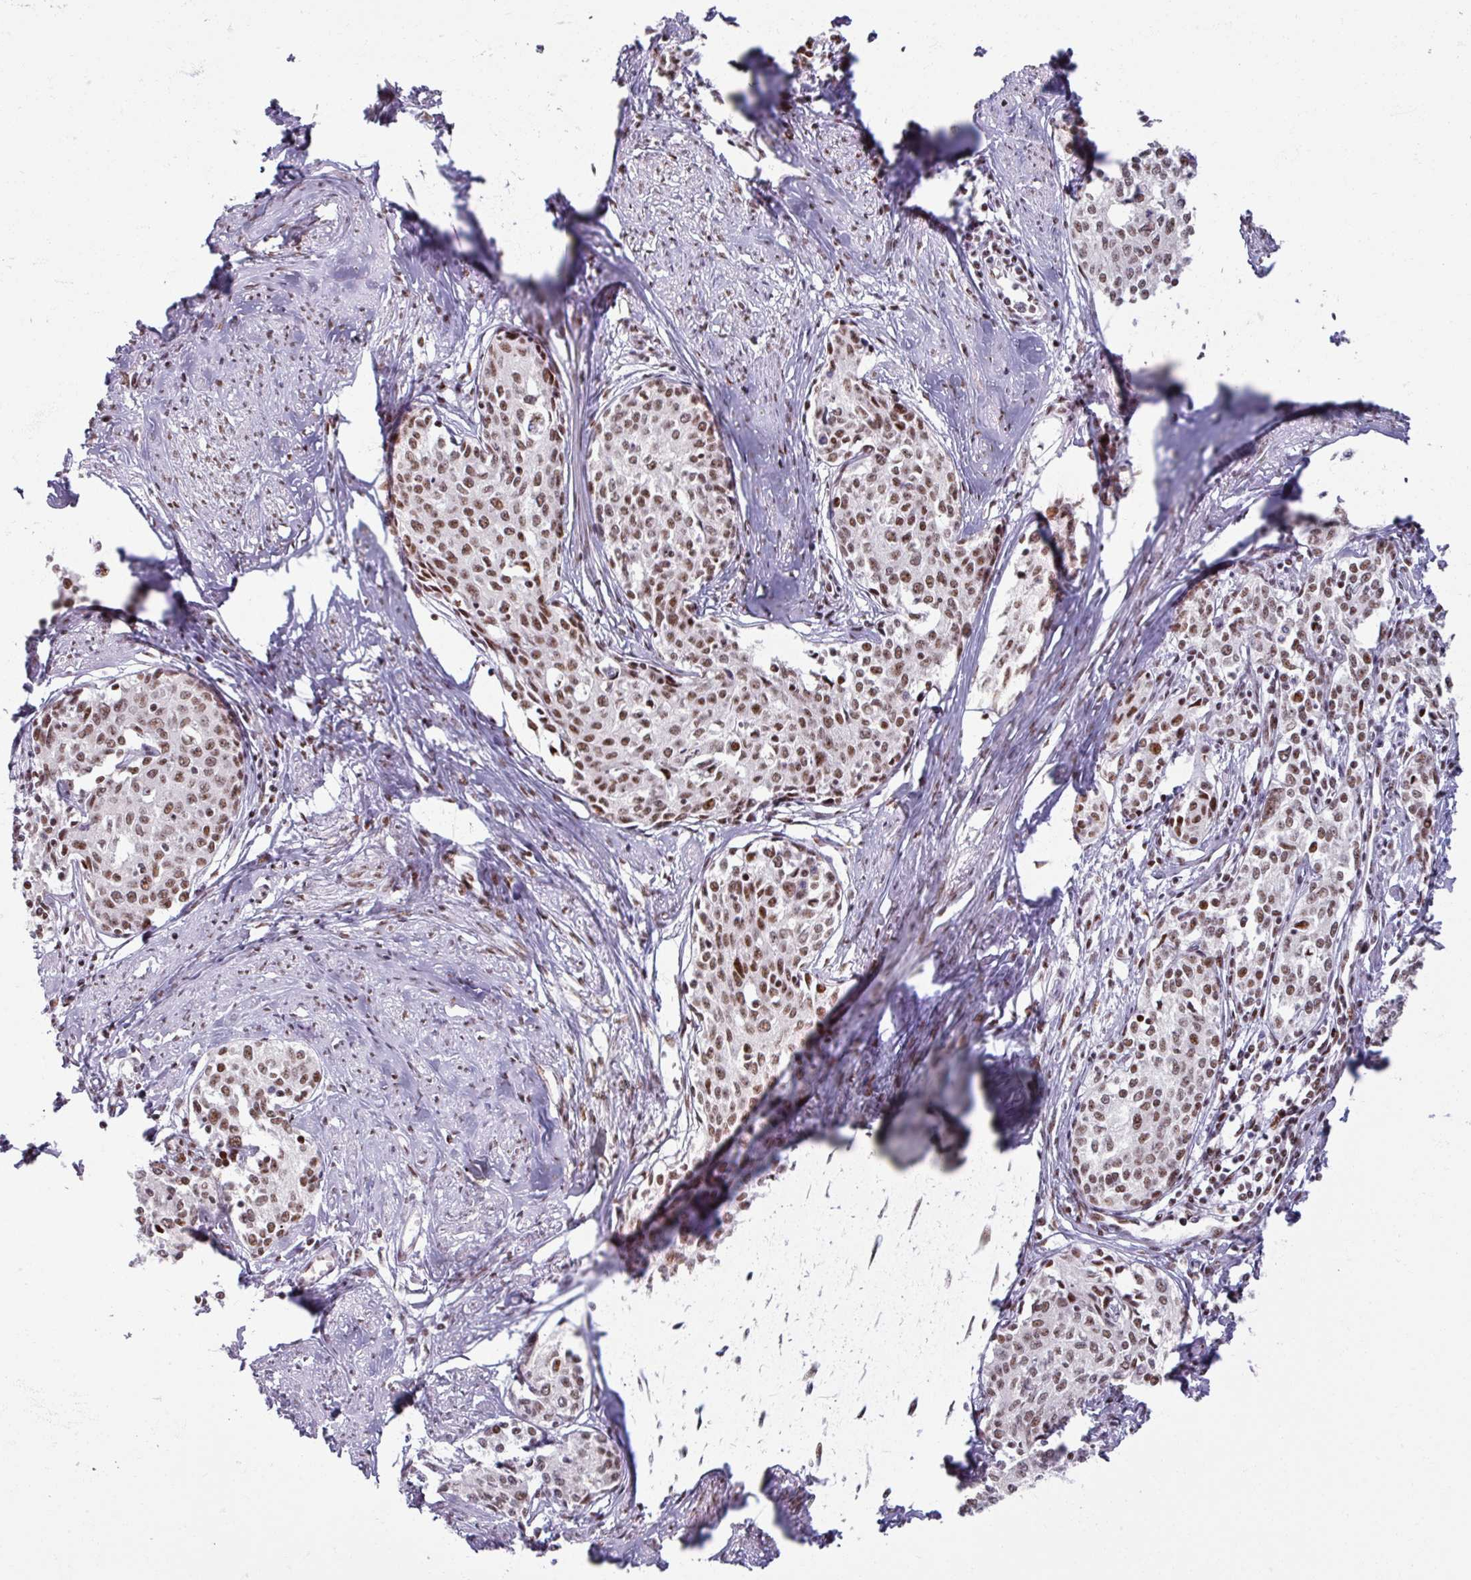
{"staining": {"intensity": "moderate", "quantity": ">75%", "location": "nuclear"}, "tissue": "cervical cancer", "cell_type": "Tumor cells", "image_type": "cancer", "snomed": [{"axis": "morphology", "description": "Squamous cell carcinoma, NOS"}, {"axis": "morphology", "description": "Adenocarcinoma, NOS"}, {"axis": "topography", "description": "Cervix"}], "caption": "Cervical cancer (squamous cell carcinoma) tissue exhibits moderate nuclear expression in approximately >75% of tumor cells", "gene": "ADAR", "patient": {"sex": "female", "age": 52}}